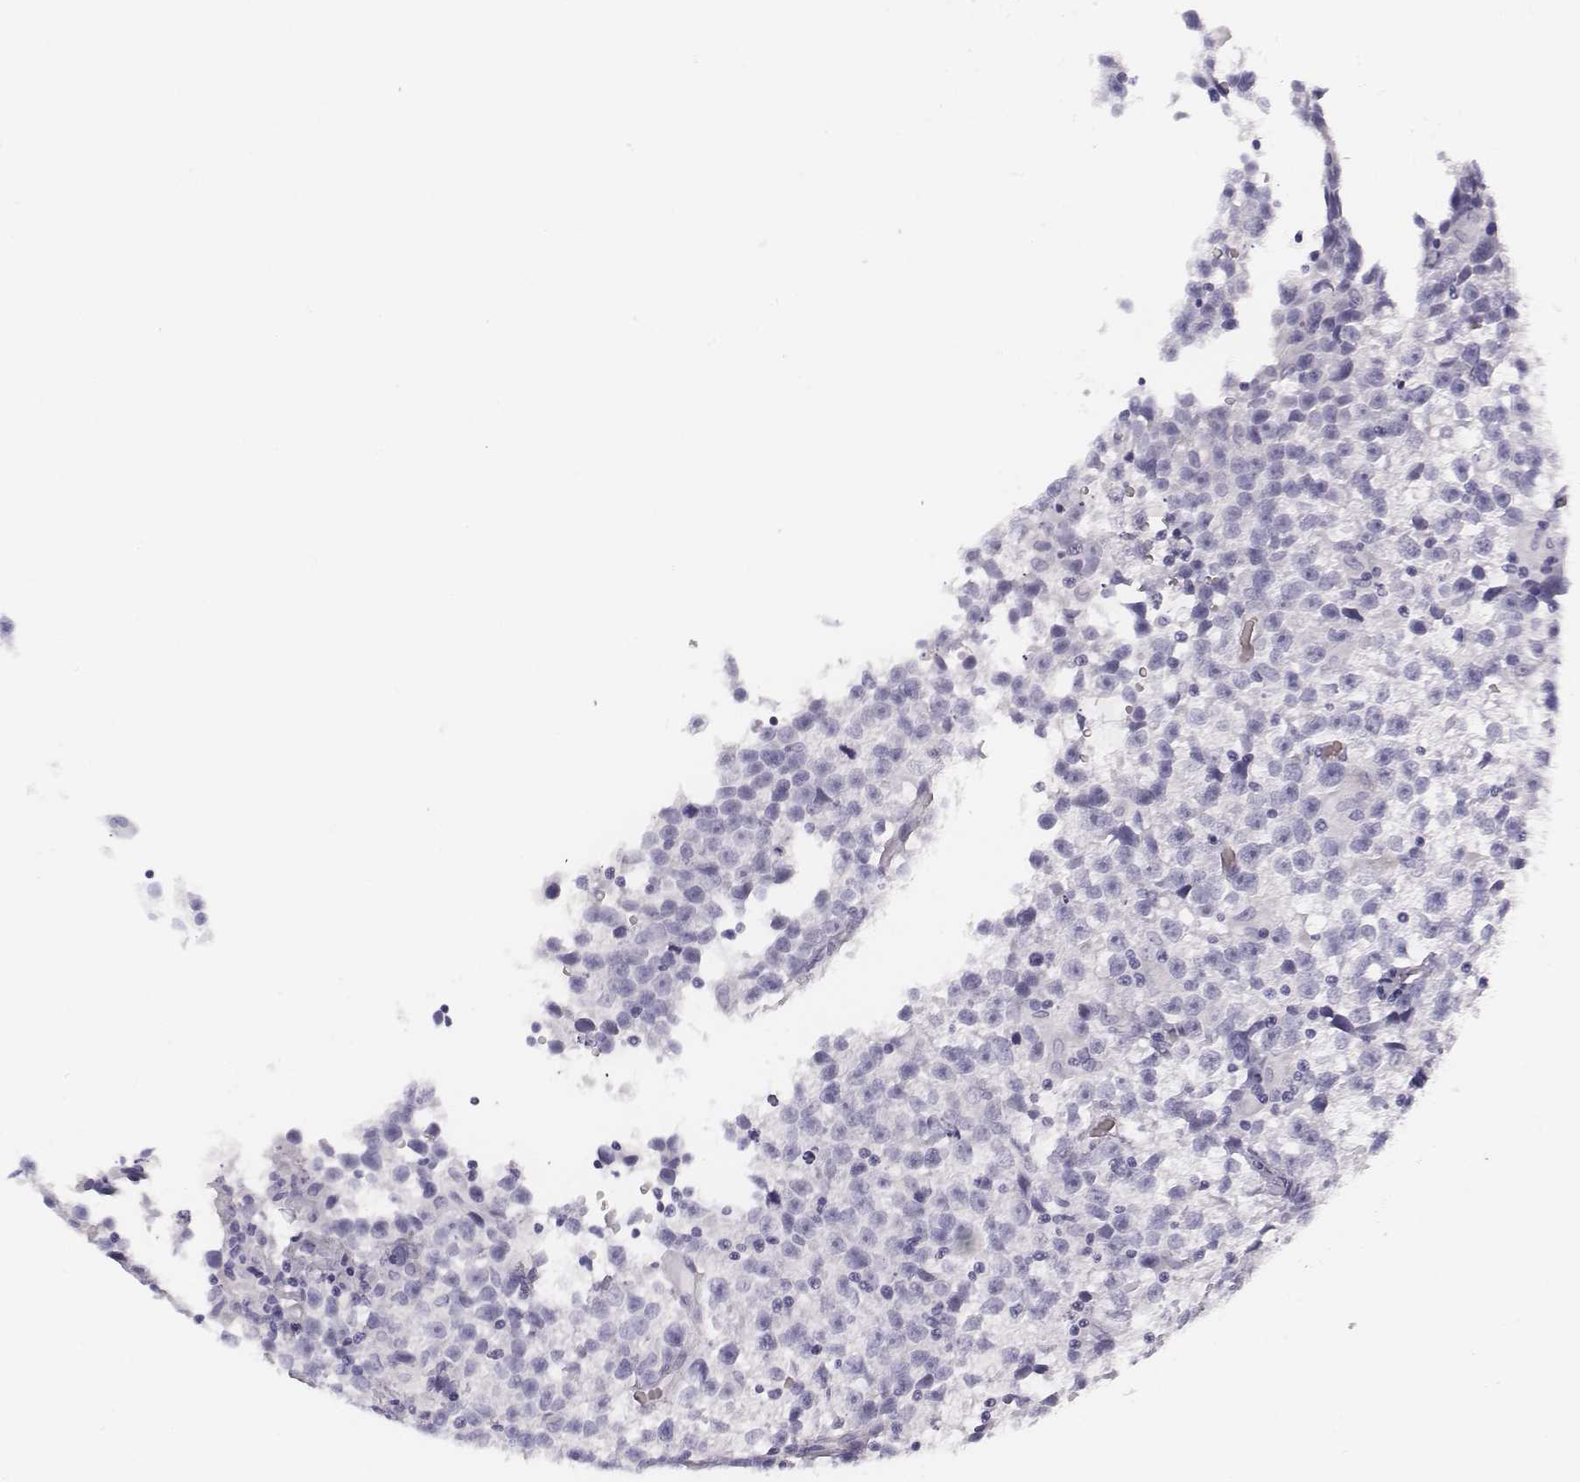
{"staining": {"intensity": "negative", "quantity": "none", "location": "none"}, "tissue": "testis cancer", "cell_type": "Tumor cells", "image_type": "cancer", "snomed": [{"axis": "morphology", "description": "Seminoma, NOS"}, {"axis": "topography", "description": "Testis"}], "caption": "Immunohistochemistry image of neoplastic tissue: human testis cancer (seminoma) stained with DAB demonstrates no significant protein staining in tumor cells. (DAB (3,3'-diaminobenzidine) immunohistochemistry (IHC) visualized using brightfield microscopy, high magnification).", "gene": "HBZ", "patient": {"sex": "male", "age": 31}}